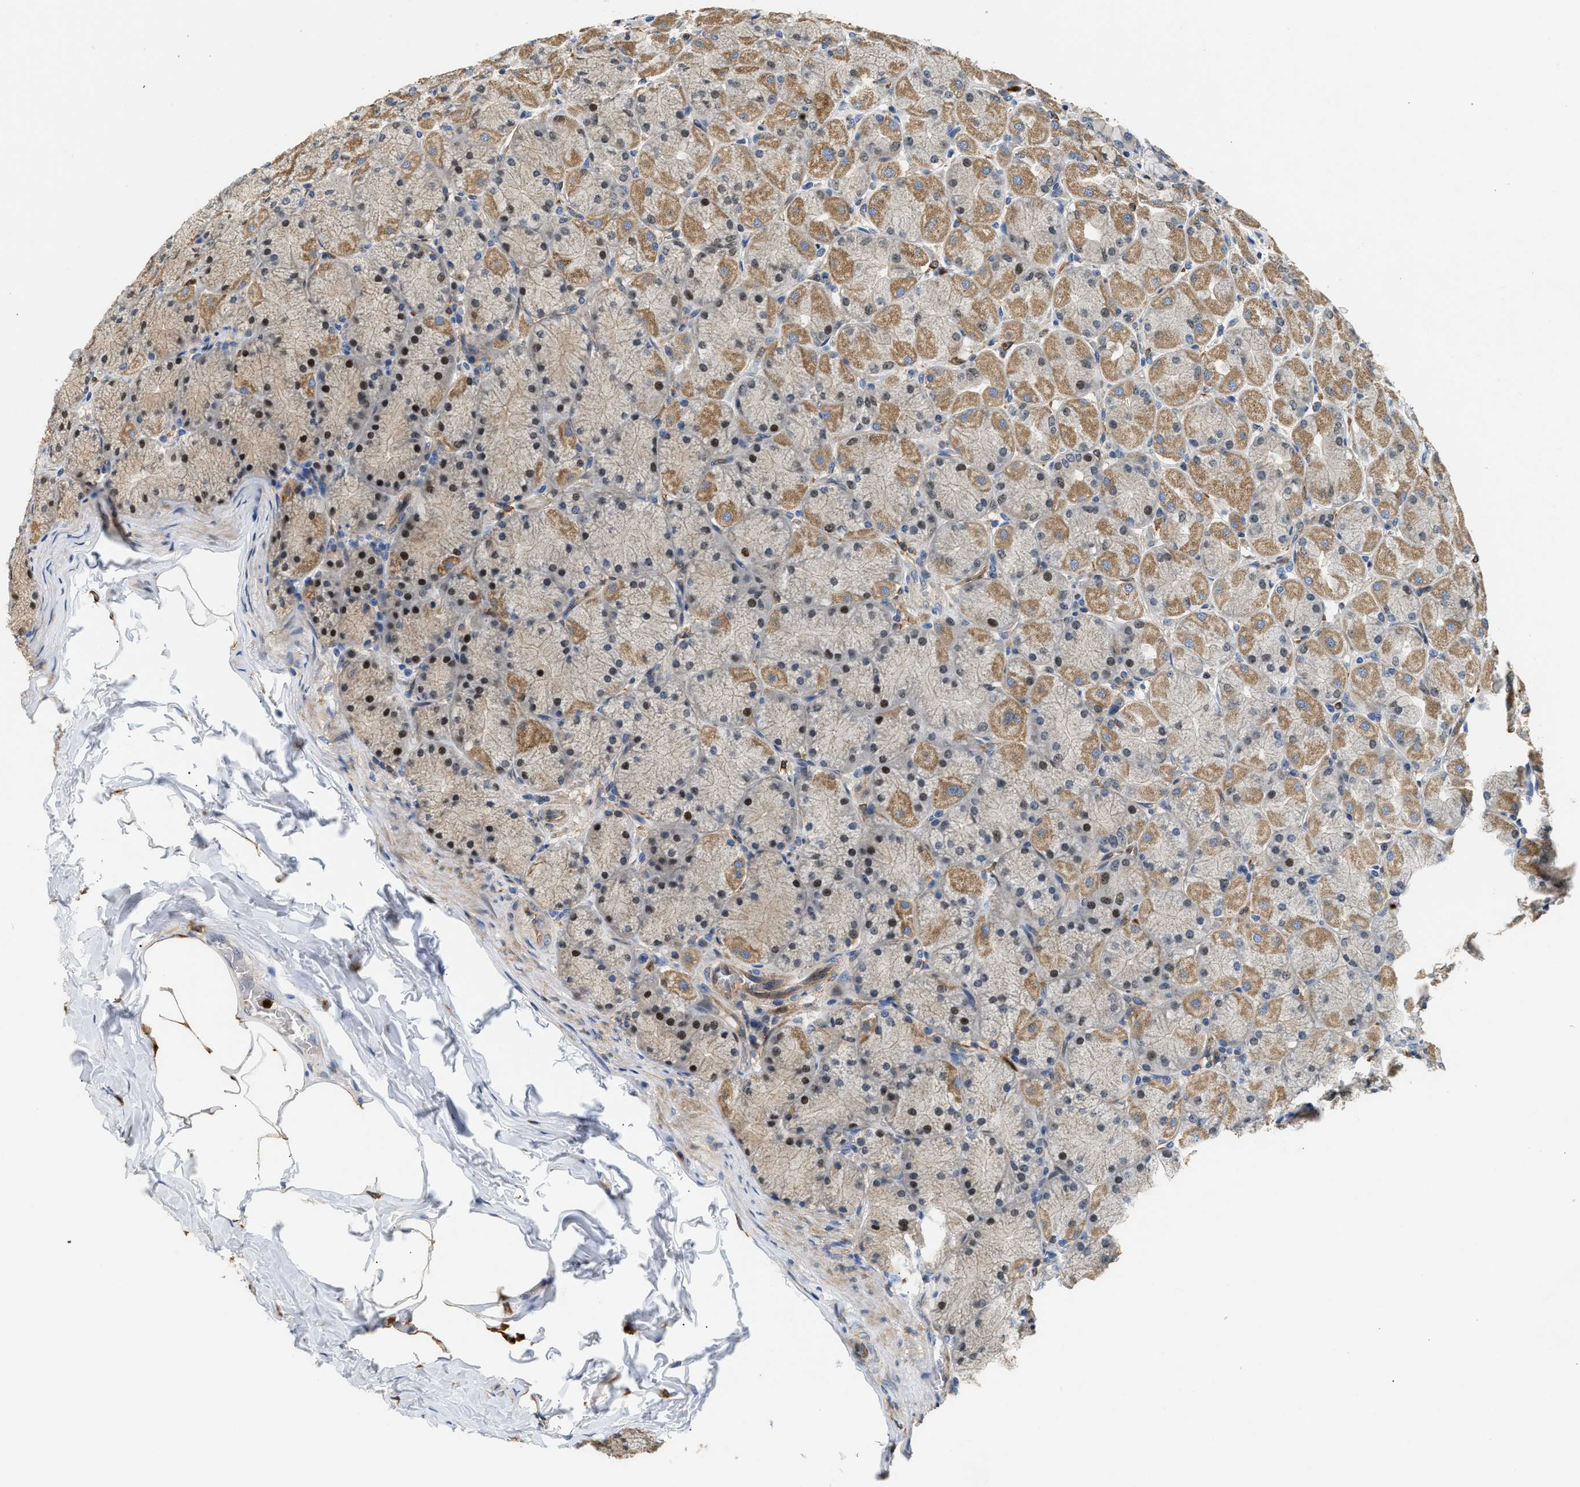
{"staining": {"intensity": "moderate", "quantity": ">75%", "location": "cytoplasmic/membranous,nuclear"}, "tissue": "stomach", "cell_type": "Glandular cells", "image_type": "normal", "snomed": [{"axis": "morphology", "description": "Normal tissue, NOS"}, {"axis": "topography", "description": "Stomach, upper"}], "caption": "About >75% of glandular cells in normal human stomach demonstrate moderate cytoplasmic/membranous,nuclear protein positivity as visualized by brown immunohistochemical staining.", "gene": "RAB31", "patient": {"sex": "female", "age": 56}}